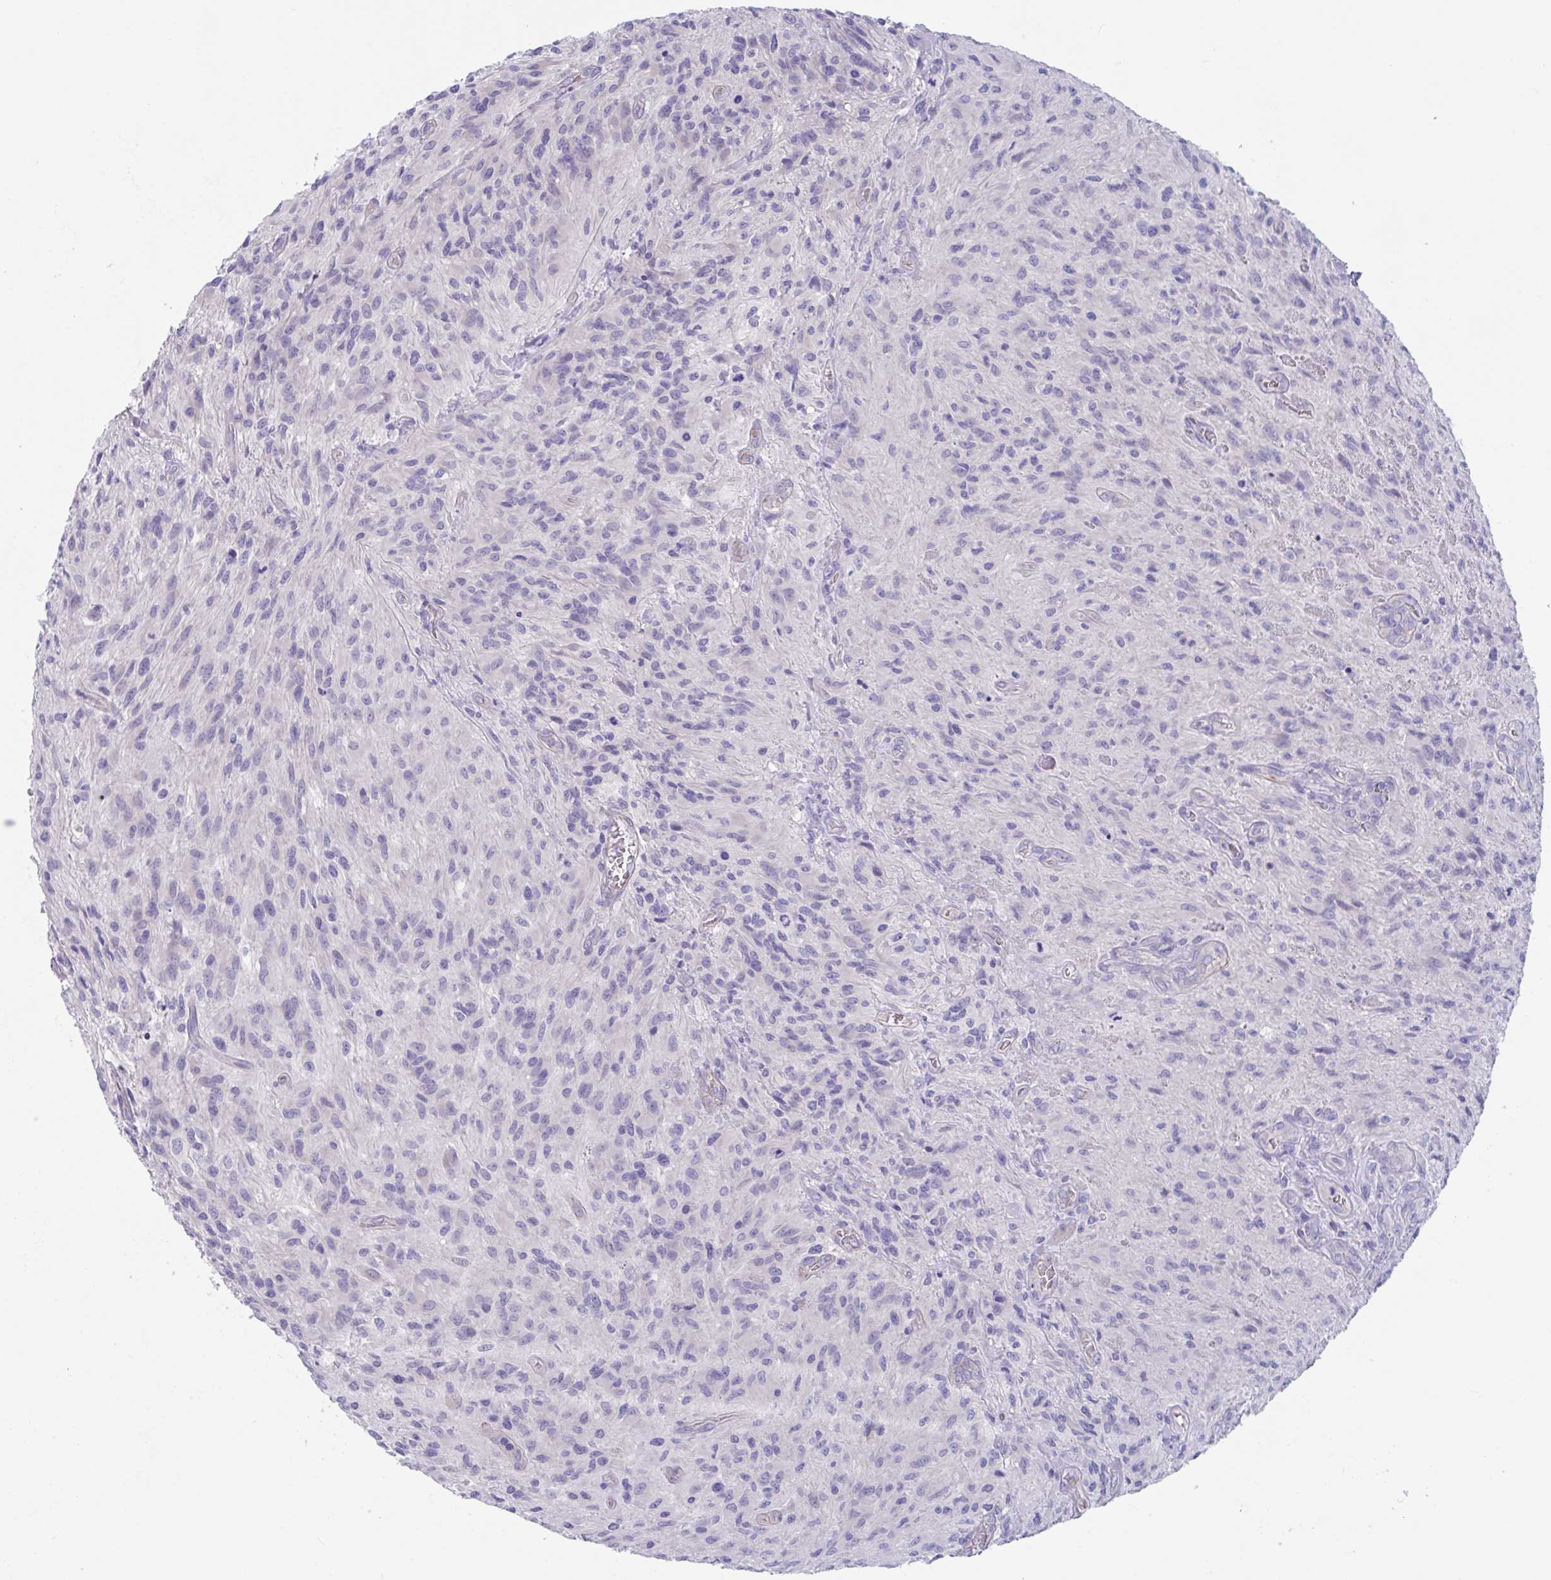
{"staining": {"intensity": "negative", "quantity": "none", "location": "none"}, "tissue": "glioma", "cell_type": "Tumor cells", "image_type": "cancer", "snomed": [{"axis": "morphology", "description": "Glioma, malignant, High grade"}, {"axis": "topography", "description": "Brain"}], "caption": "This is an immunohistochemistry (IHC) image of glioma. There is no expression in tumor cells.", "gene": "TTC30B", "patient": {"sex": "male", "age": 47}}